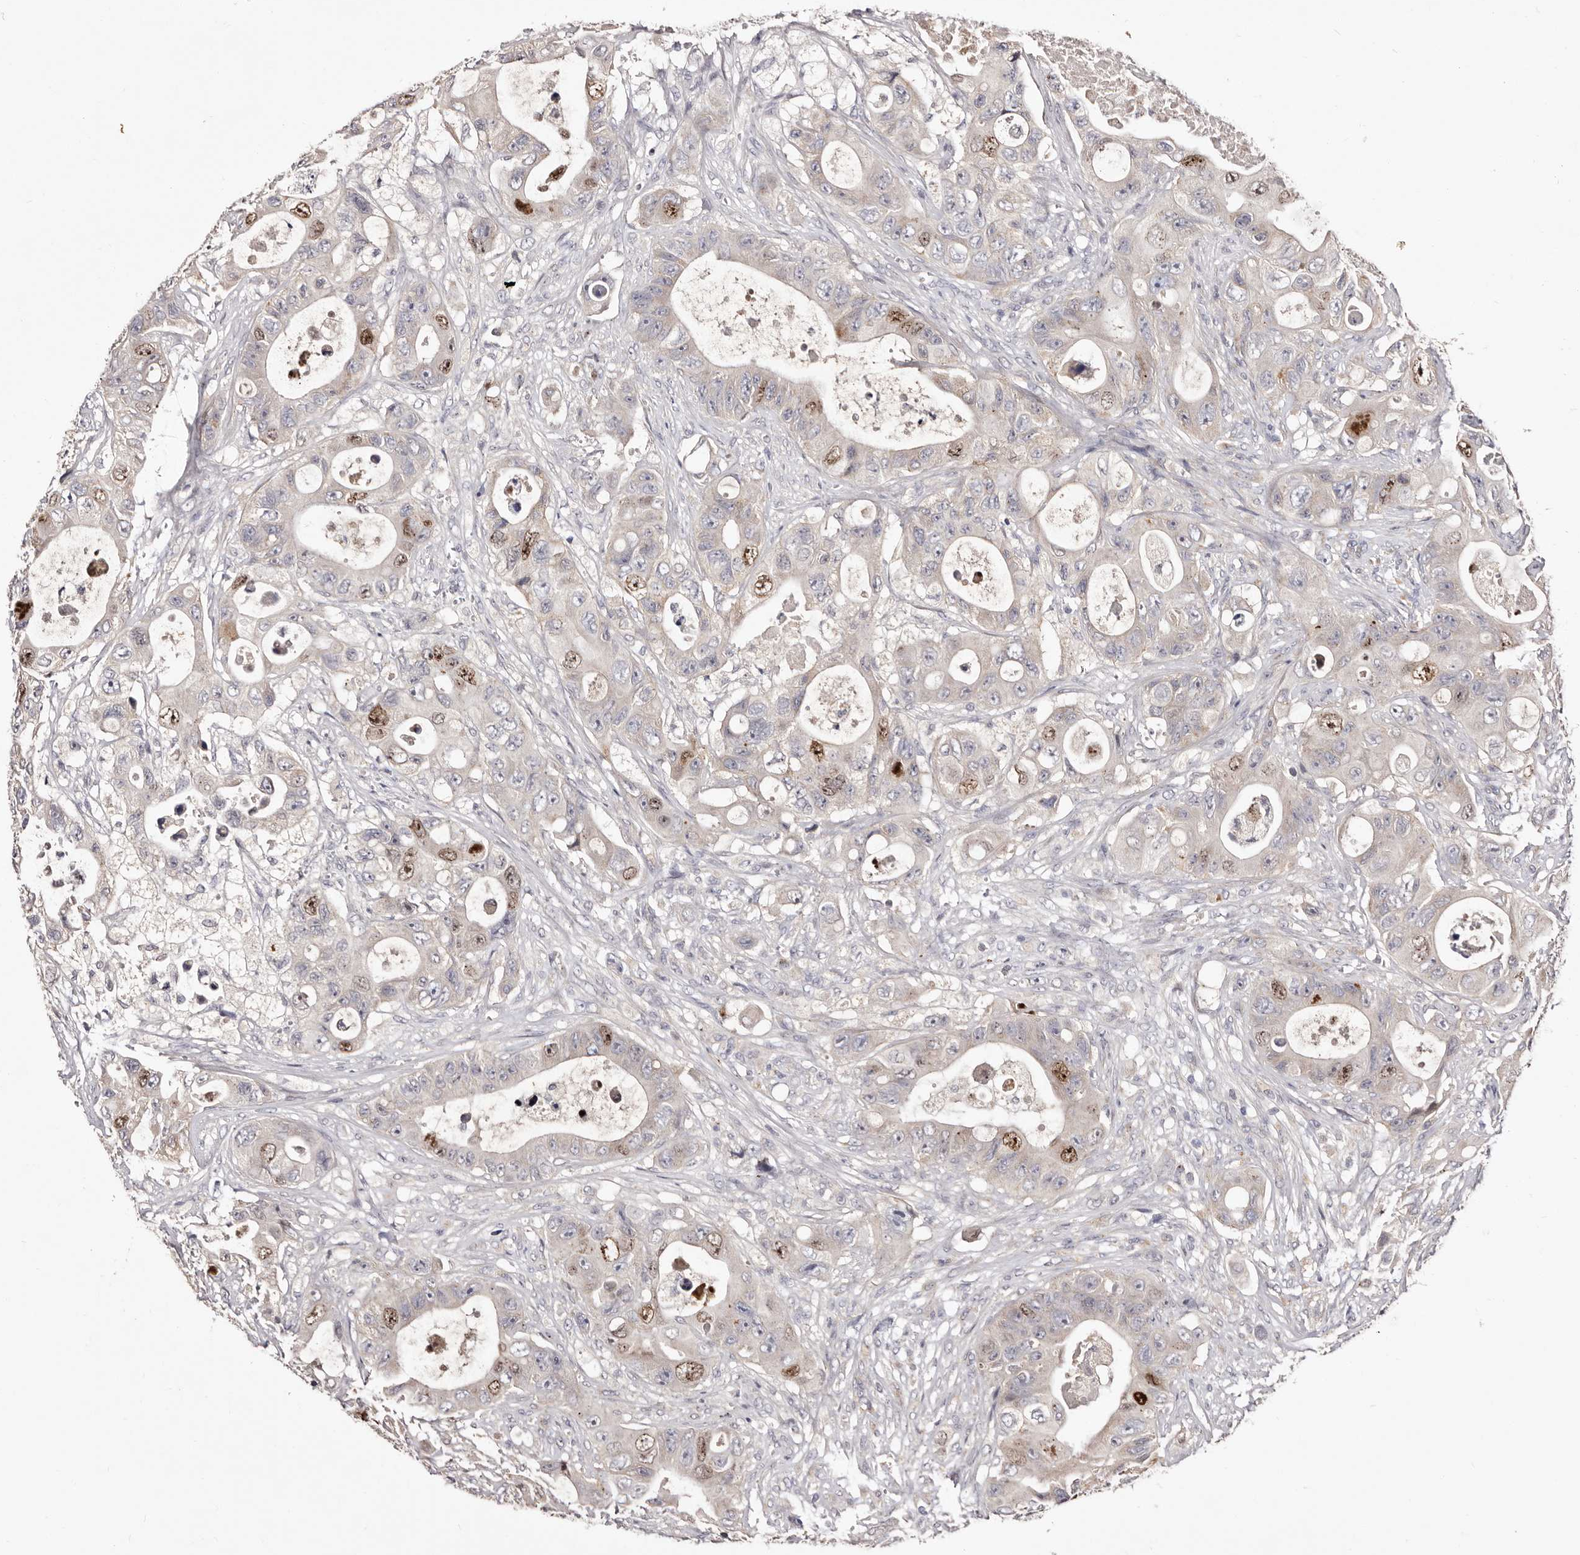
{"staining": {"intensity": "moderate", "quantity": "<25%", "location": "nuclear"}, "tissue": "colorectal cancer", "cell_type": "Tumor cells", "image_type": "cancer", "snomed": [{"axis": "morphology", "description": "Adenocarcinoma, NOS"}, {"axis": "topography", "description": "Colon"}], "caption": "Adenocarcinoma (colorectal) stained for a protein (brown) exhibits moderate nuclear positive expression in approximately <25% of tumor cells.", "gene": "CDCA8", "patient": {"sex": "female", "age": 46}}